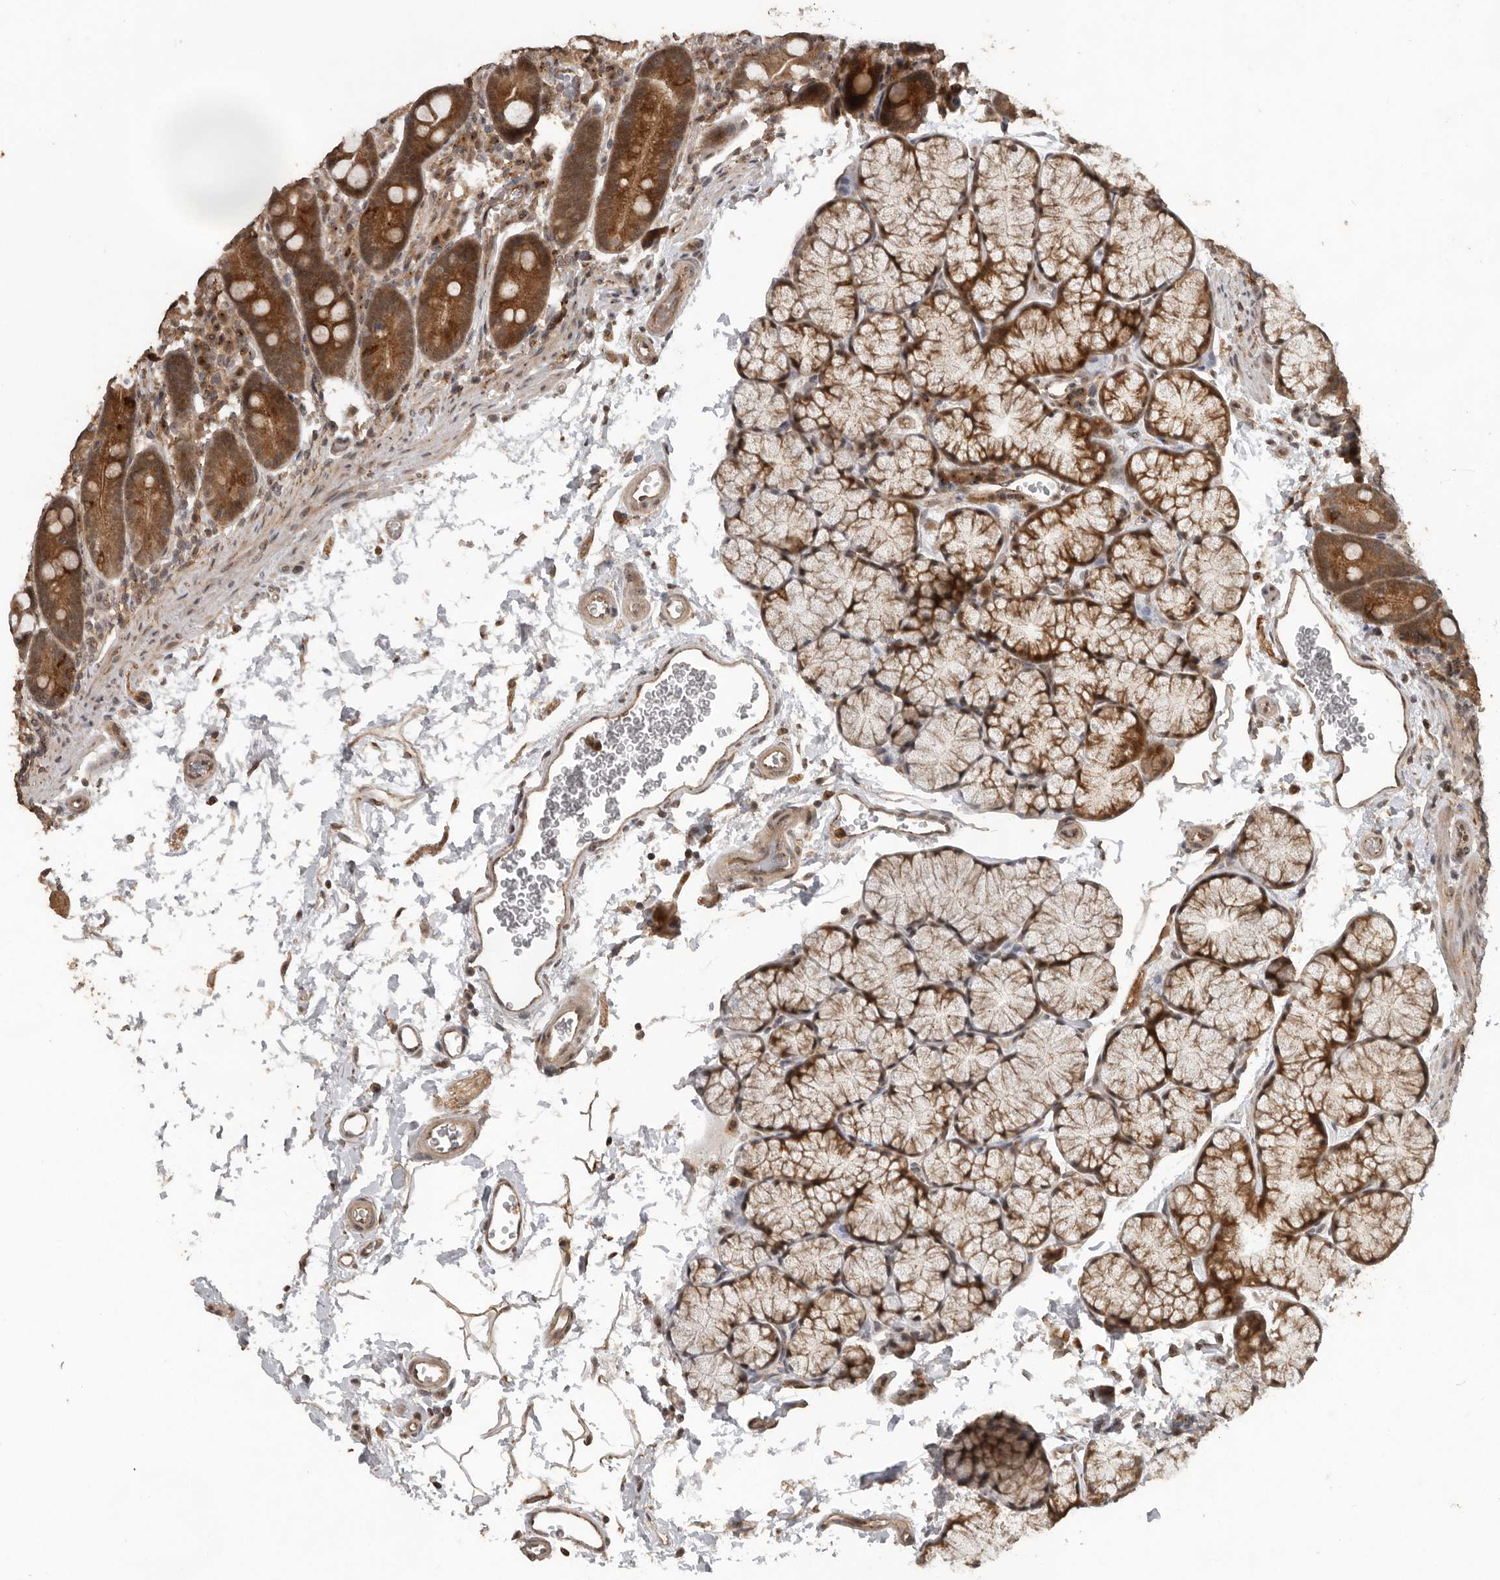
{"staining": {"intensity": "strong", "quantity": ">75%", "location": "cytoplasmic/membranous"}, "tissue": "duodenum", "cell_type": "Glandular cells", "image_type": "normal", "snomed": [{"axis": "morphology", "description": "Normal tissue, NOS"}, {"axis": "topography", "description": "Duodenum"}], "caption": "An immunohistochemistry (IHC) histopathology image of normal tissue is shown. Protein staining in brown highlights strong cytoplasmic/membranous positivity in duodenum within glandular cells. (Brightfield microscopy of DAB IHC at high magnification).", "gene": "CEP350", "patient": {"sex": "male", "age": 35}}